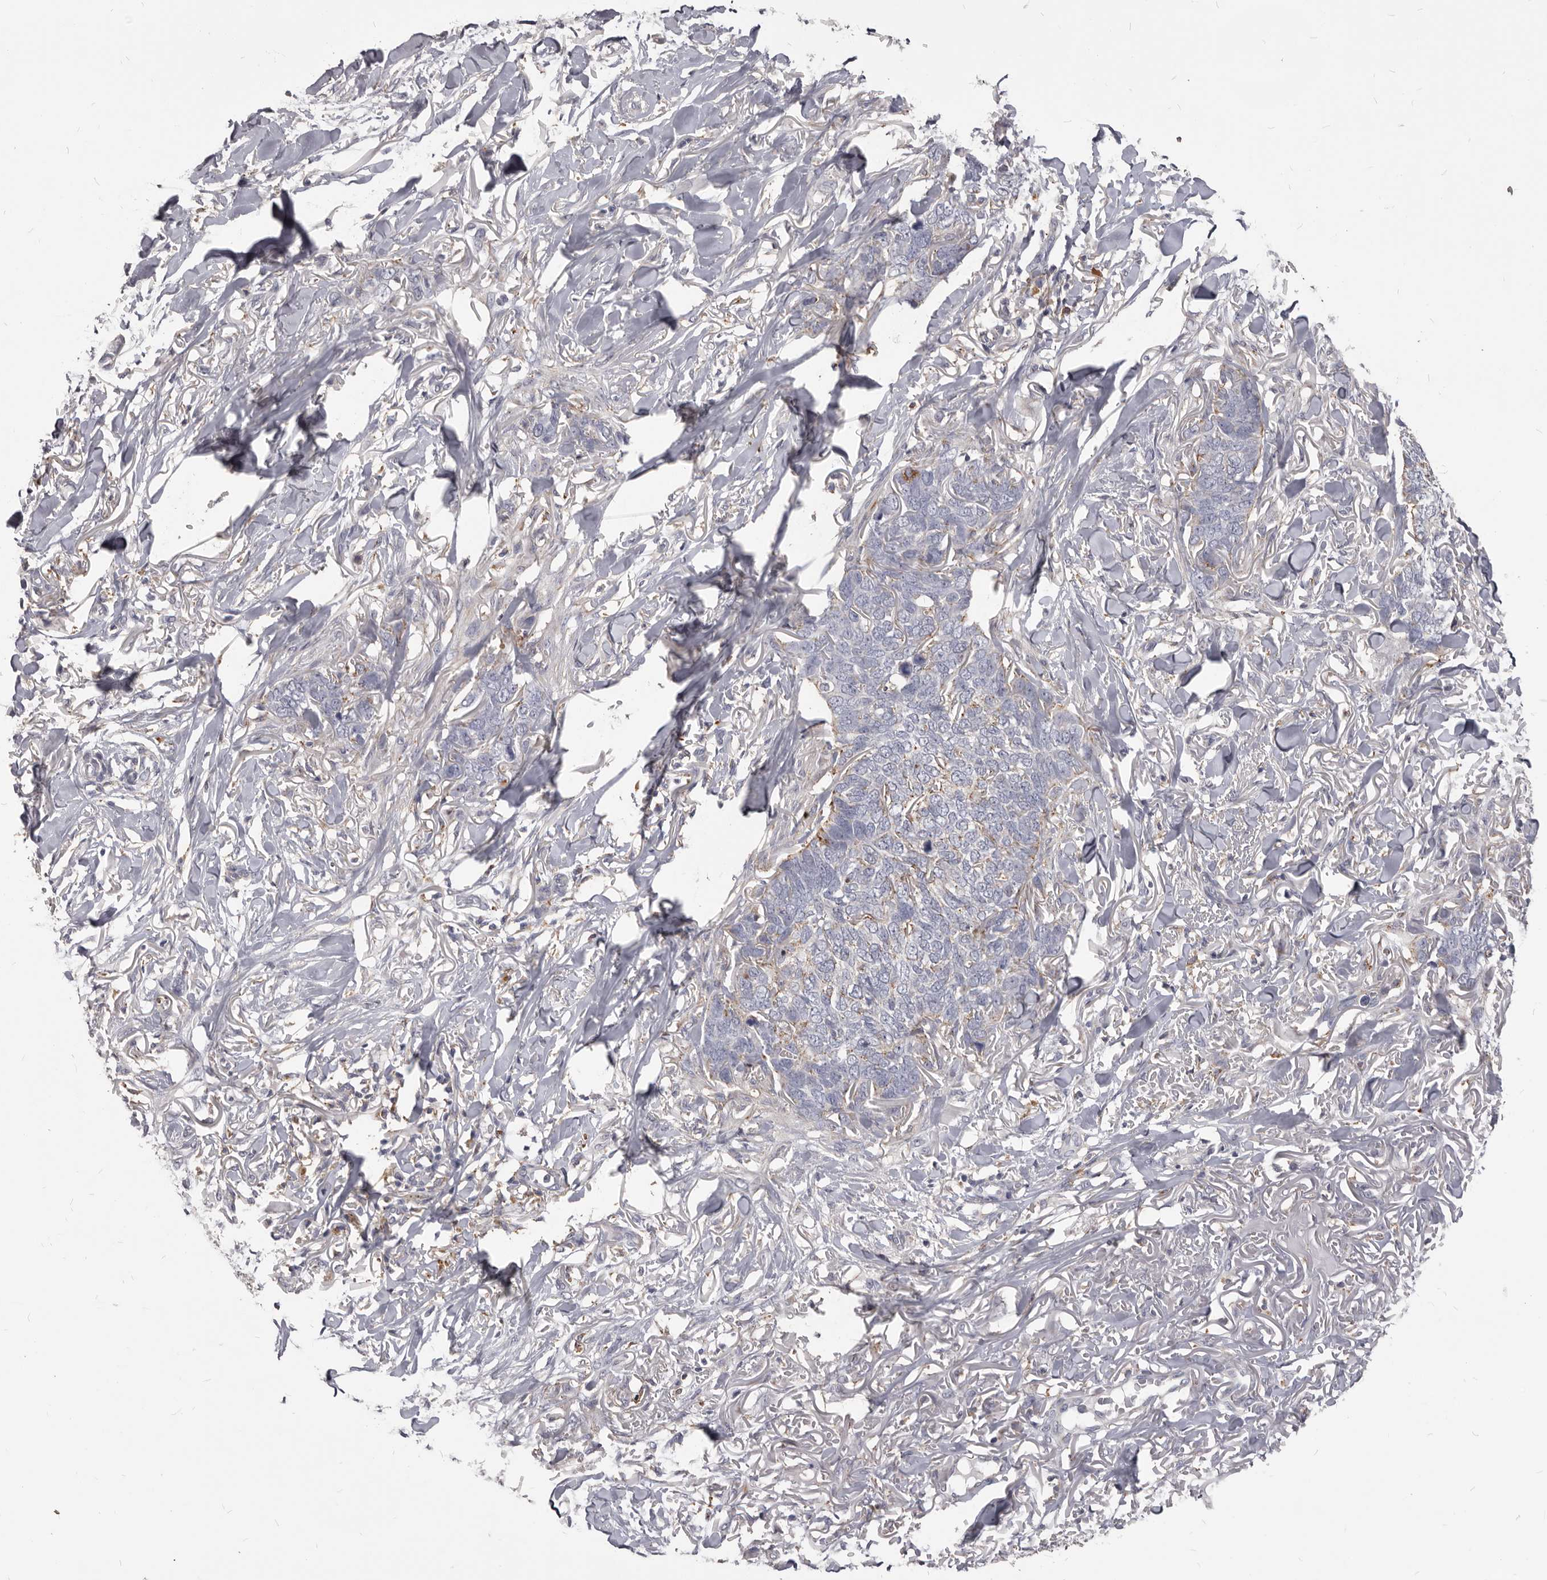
{"staining": {"intensity": "weak", "quantity": "<25%", "location": "cytoplasmic/membranous"}, "tissue": "skin cancer", "cell_type": "Tumor cells", "image_type": "cancer", "snomed": [{"axis": "morphology", "description": "Normal tissue, NOS"}, {"axis": "morphology", "description": "Basal cell carcinoma"}, {"axis": "topography", "description": "Skin"}], "caption": "Immunohistochemistry micrograph of neoplastic tissue: basal cell carcinoma (skin) stained with DAB (3,3'-diaminobenzidine) reveals no significant protein staining in tumor cells.", "gene": "PI4K2A", "patient": {"sex": "male", "age": 77}}